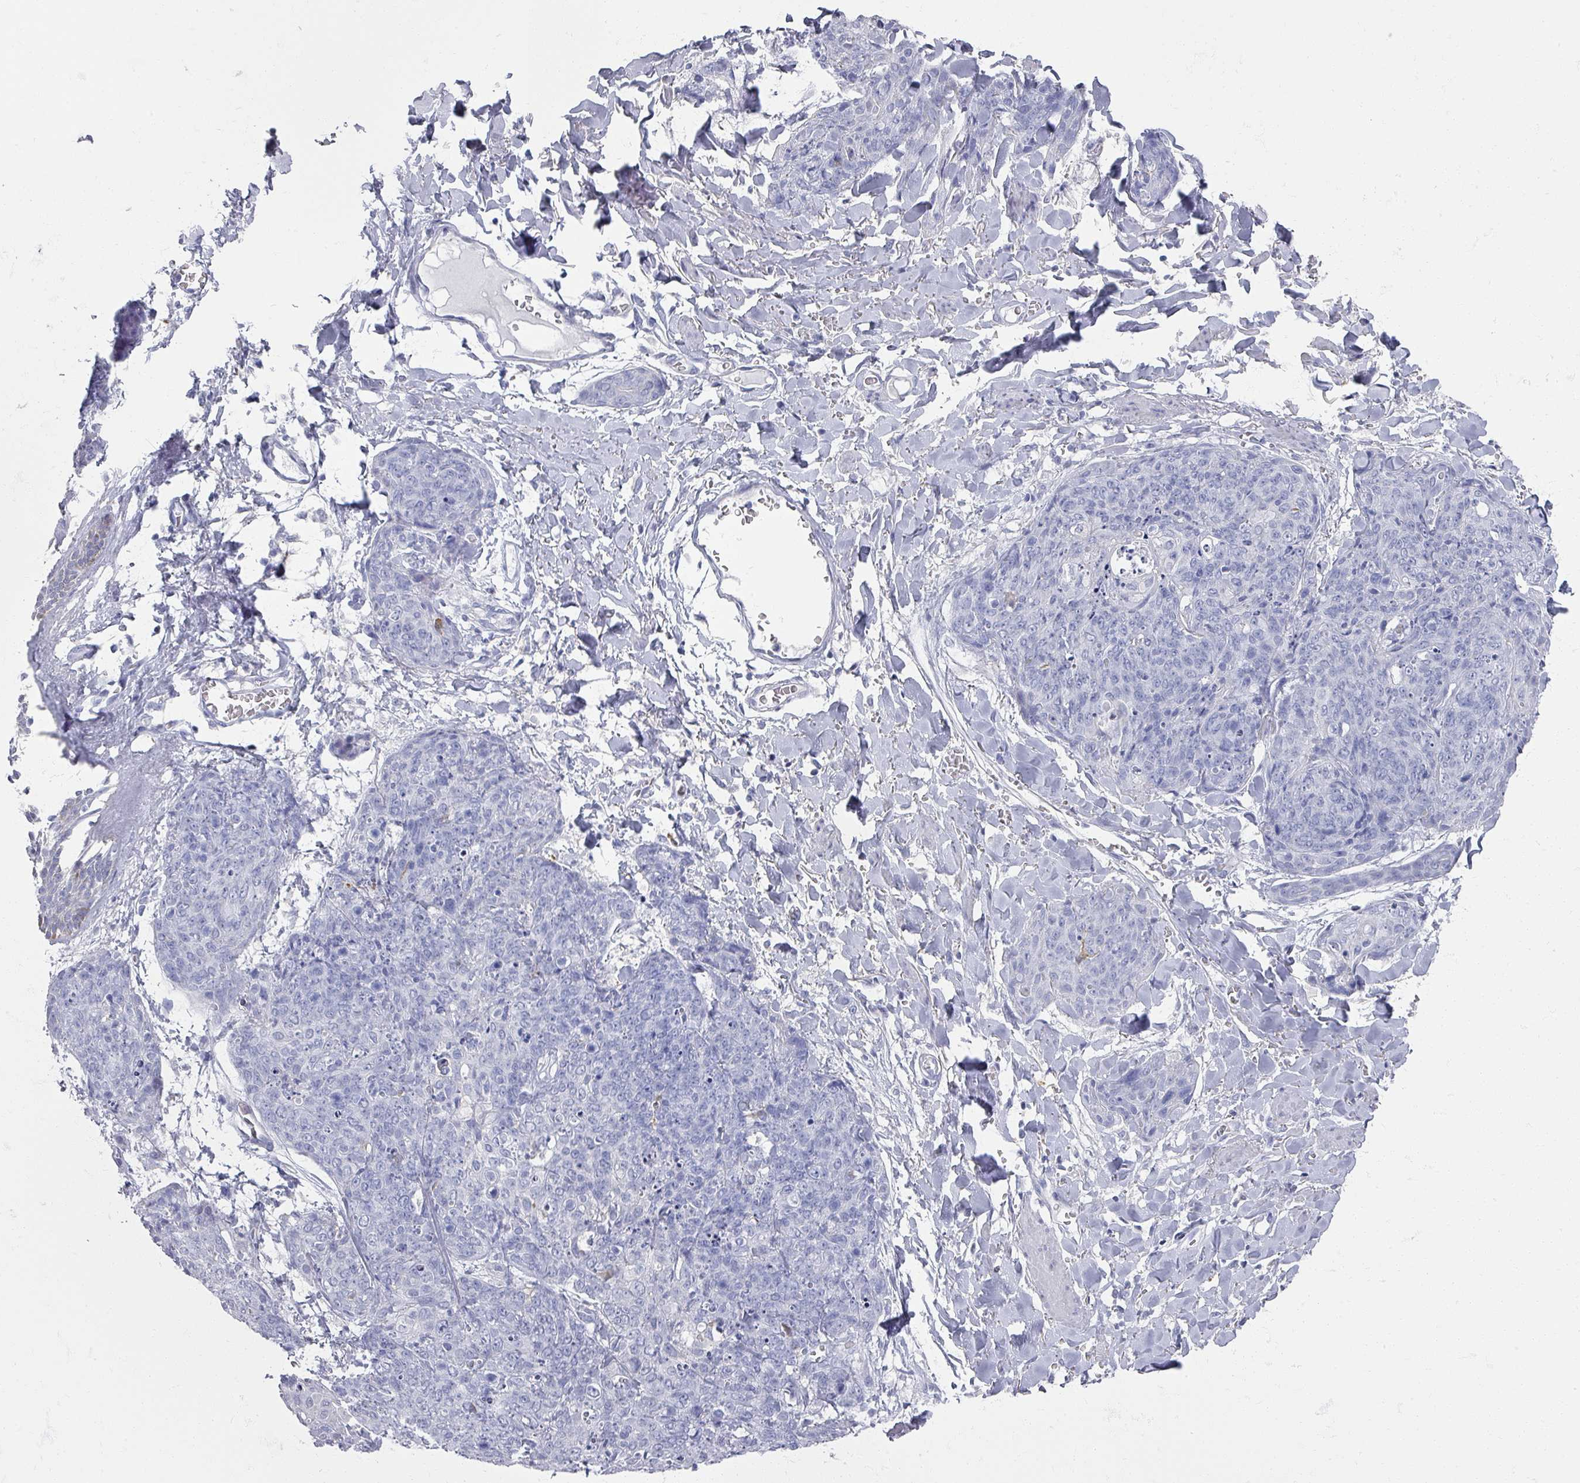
{"staining": {"intensity": "negative", "quantity": "none", "location": "none"}, "tissue": "skin cancer", "cell_type": "Tumor cells", "image_type": "cancer", "snomed": [{"axis": "morphology", "description": "Squamous cell carcinoma, NOS"}, {"axis": "topography", "description": "Skin"}, {"axis": "topography", "description": "Vulva"}], "caption": "High power microscopy photomicrograph of an immunohistochemistry (IHC) photomicrograph of skin squamous cell carcinoma, revealing no significant expression in tumor cells.", "gene": "OMG", "patient": {"sex": "female", "age": 85}}